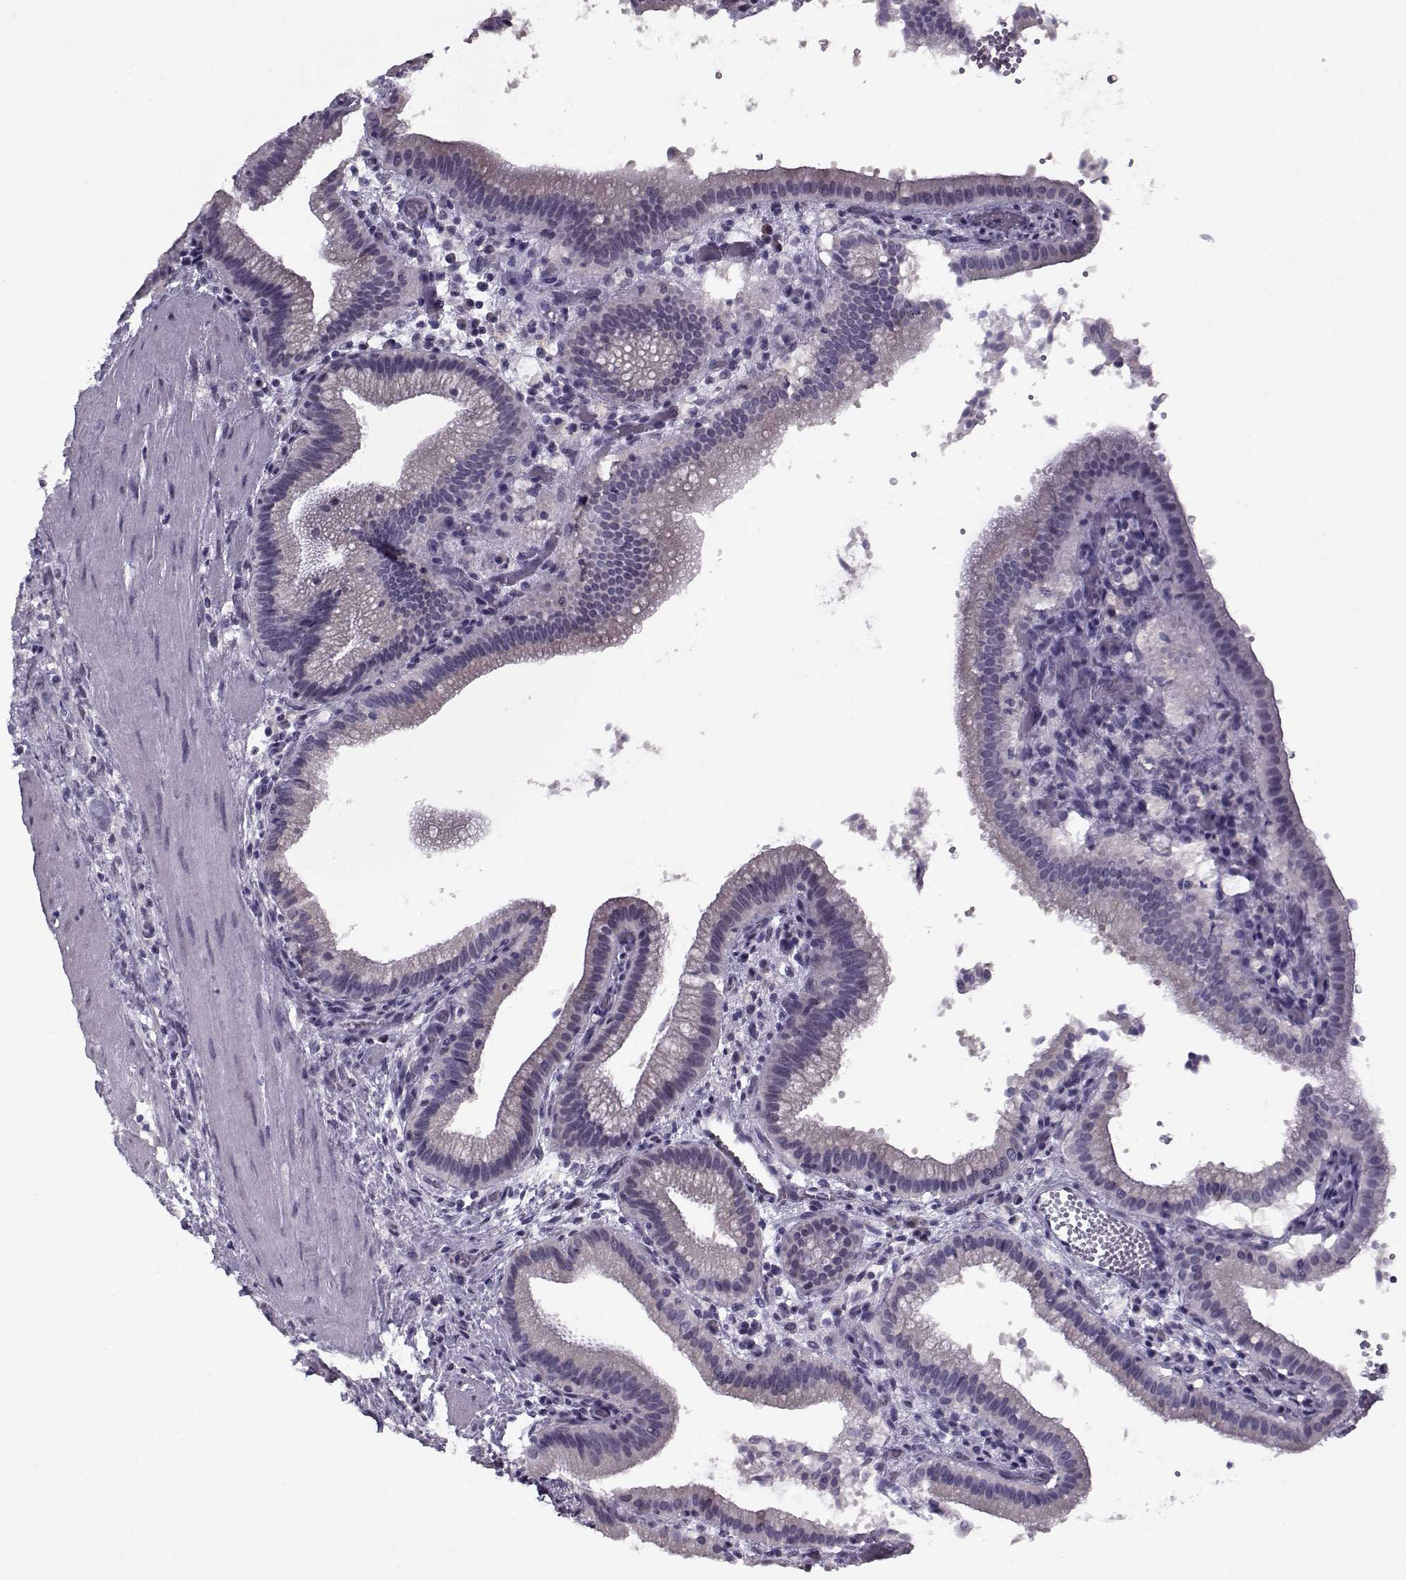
{"staining": {"intensity": "negative", "quantity": "none", "location": "none"}, "tissue": "gallbladder", "cell_type": "Glandular cells", "image_type": "normal", "snomed": [{"axis": "morphology", "description": "Normal tissue, NOS"}, {"axis": "topography", "description": "Gallbladder"}], "caption": "A histopathology image of human gallbladder is negative for staining in glandular cells. The staining was performed using DAB to visualize the protein expression in brown, while the nuclei were stained in blue with hematoxylin (Magnification: 20x).", "gene": "SEC16B", "patient": {"sex": "male", "age": 42}}